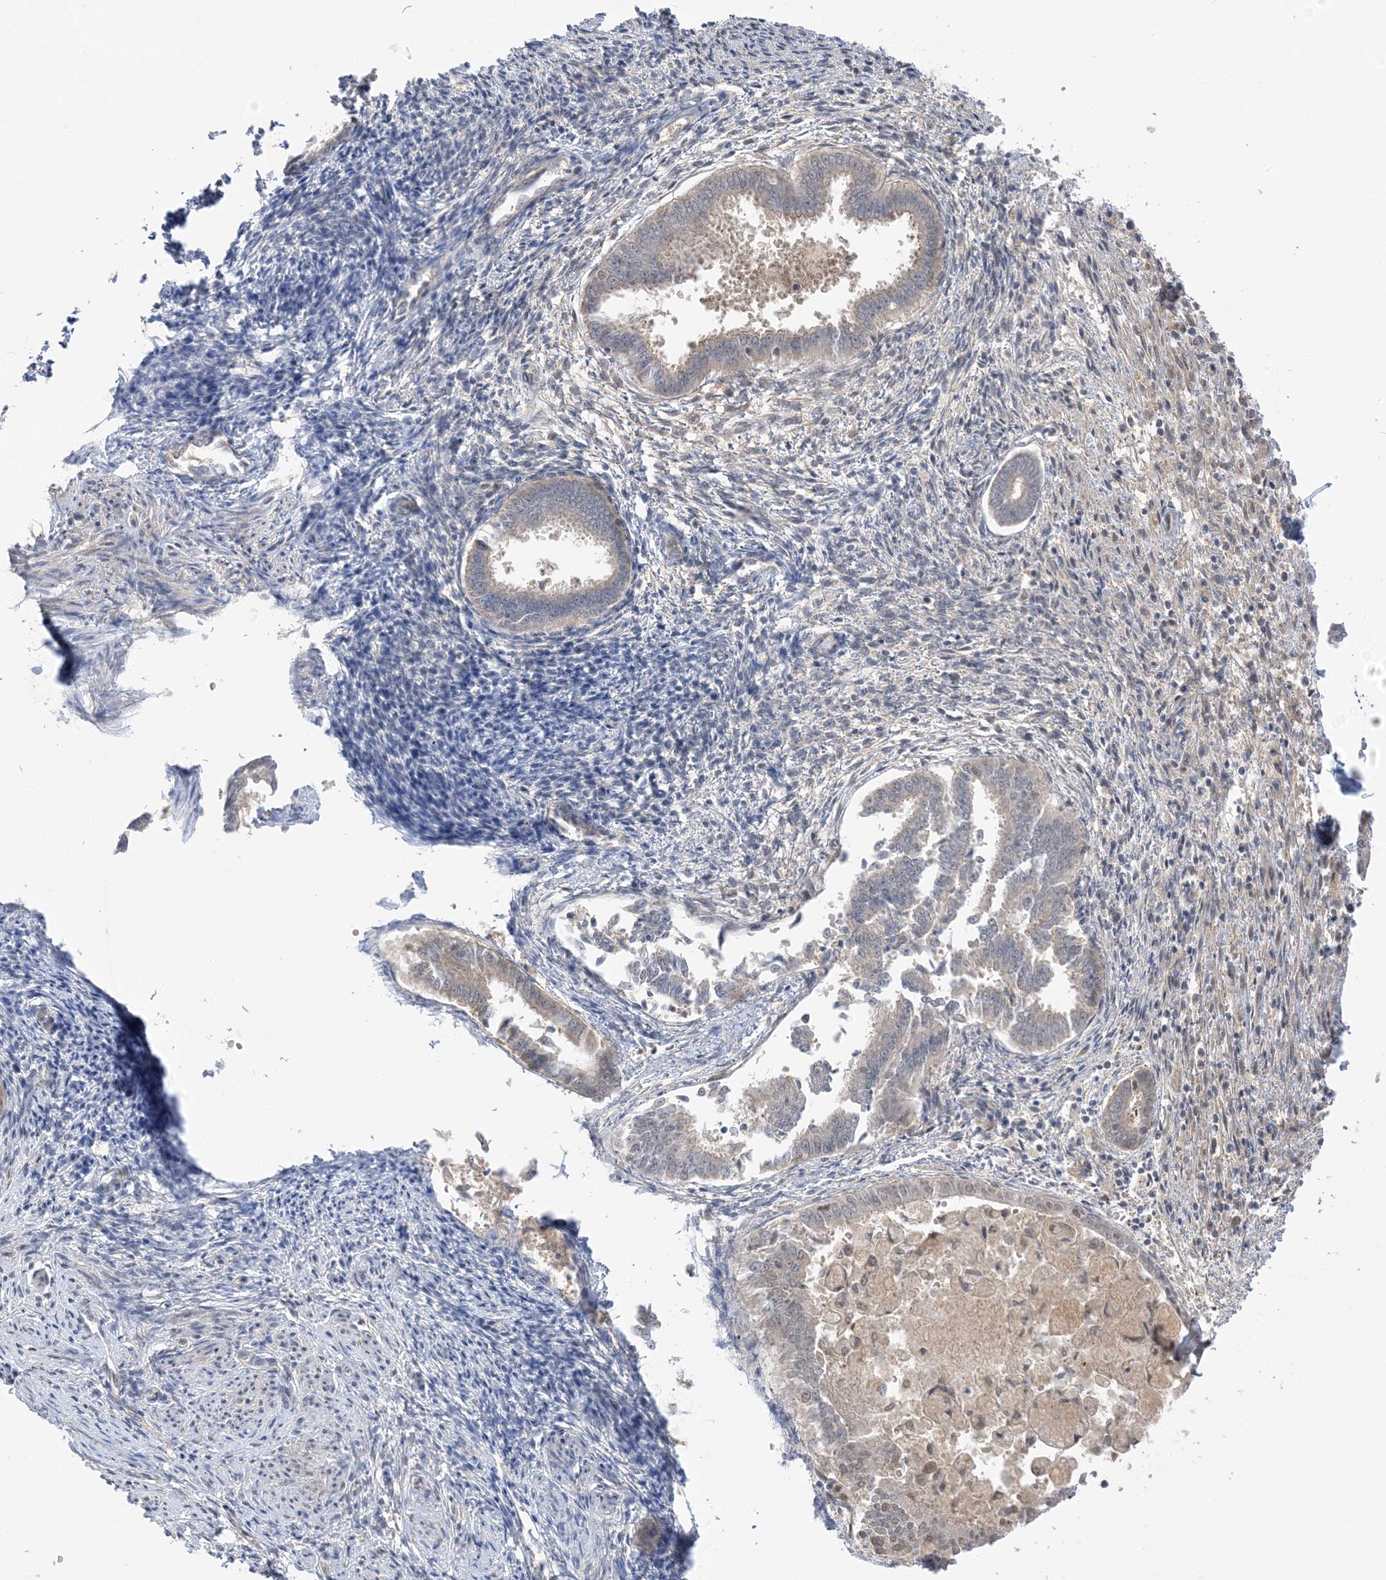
{"staining": {"intensity": "negative", "quantity": "none", "location": "none"}, "tissue": "endometrium", "cell_type": "Cells in endometrial stroma", "image_type": "normal", "snomed": [{"axis": "morphology", "description": "Normal tissue, NOS"}, {"axis": "topography", "description": "Endometrium"}], "caption": "Immunohistochemistry (IHC) micrograph of normal endometrium: endometrium stained with DAB demonstrates no significant protein staining in cells in endometrial stroma. (Immunohistochemistry (IHC), brightfield microscopy, high magnification).", "gene": "WDR26", "patient": {"sex": "female", "age": 56}}